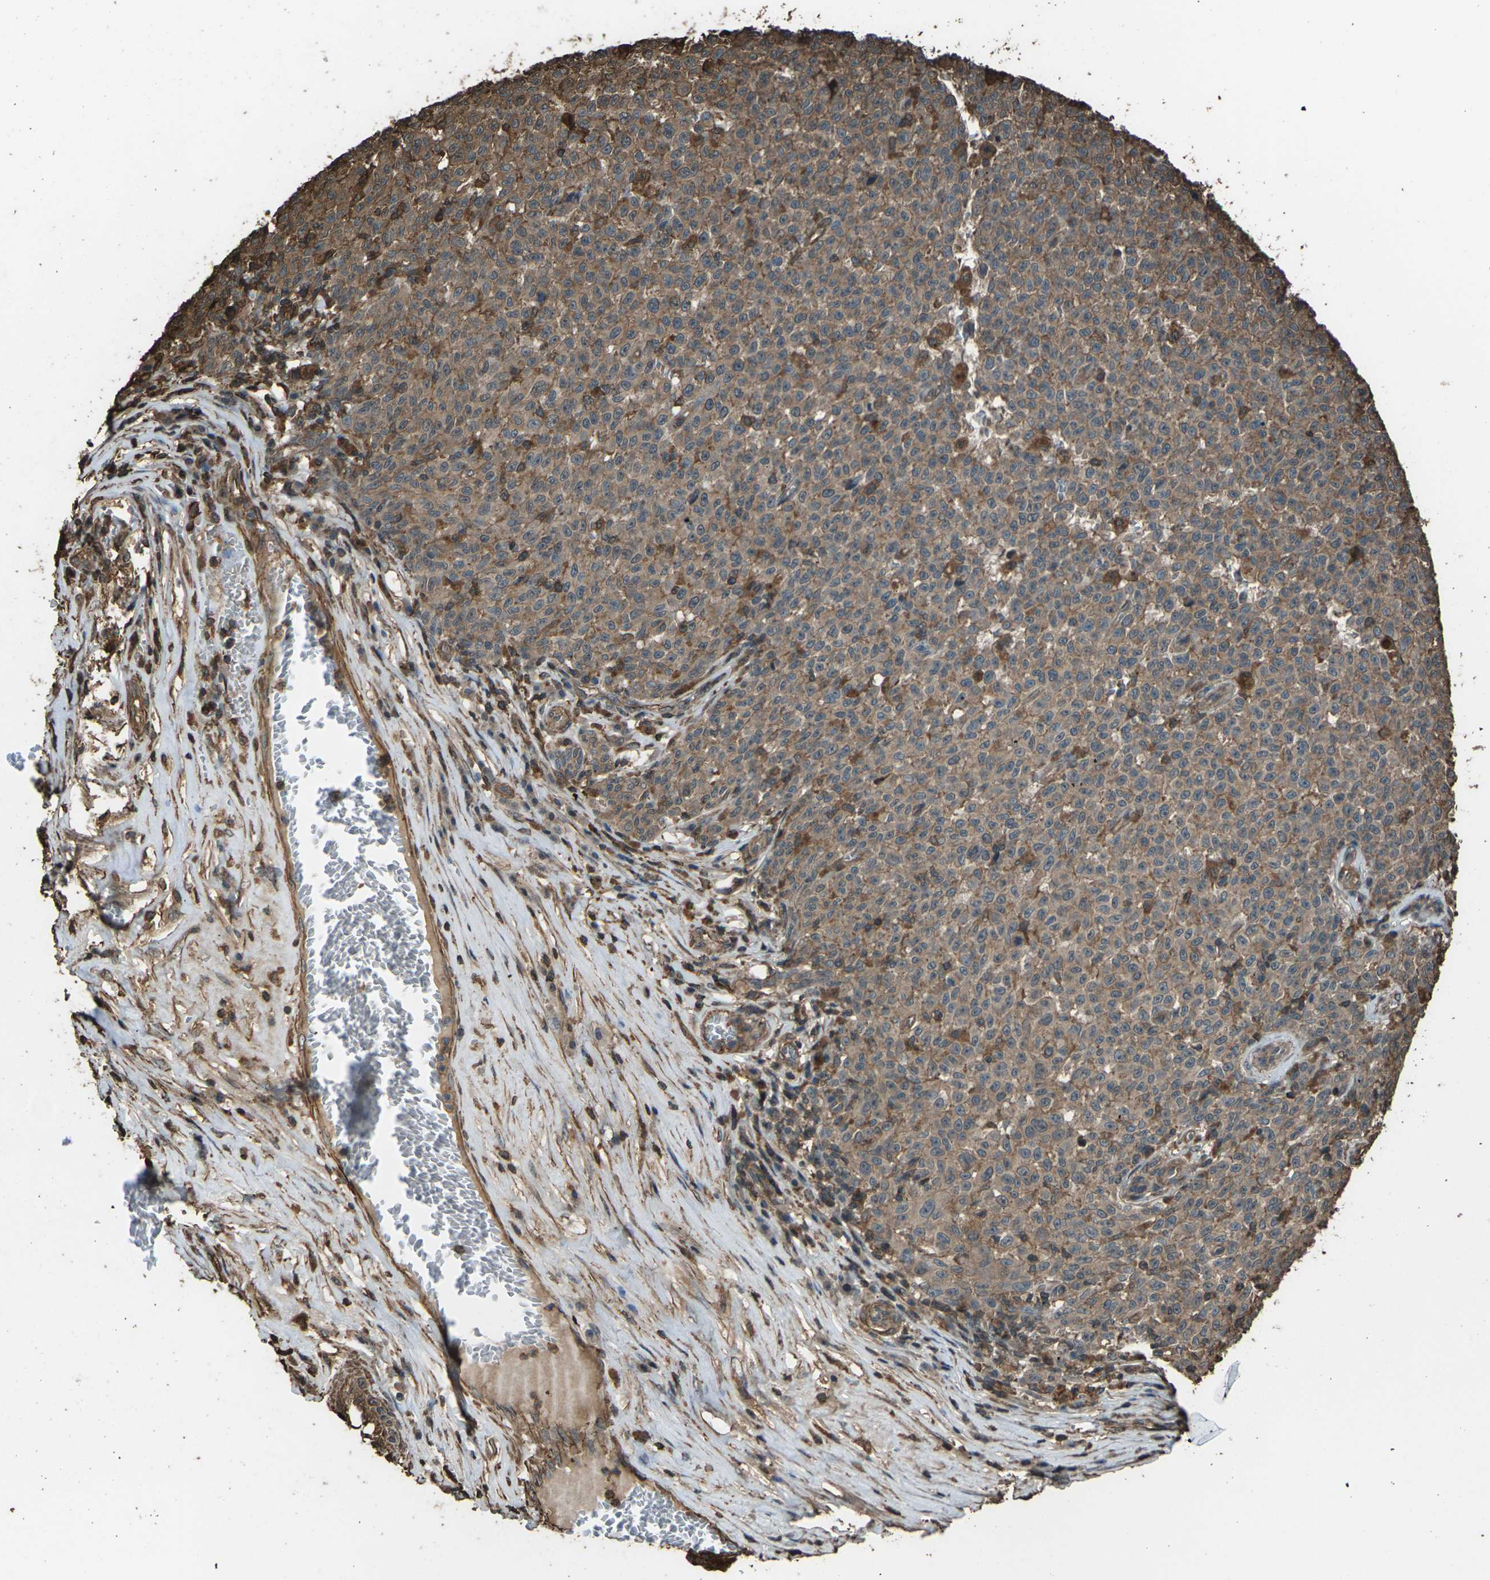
{"staining": {"intensity": "moderate", "quantity": ">75%", "location": "cytoplasmic/membranous"}, "tissue": "melanoma", "cell_type": "Tumor cells", "image_type": "cancer", "snomed": [{"axis": "morphology", "description": "Malignant melanoma, NOS"}, {"axis": "topography", "description": "Skin"}], "caption": "Human malignant melanoma stained with a protein marker demonstrates moderate staining in tumor cells.", "gene": "DHPS", "patient": {"sex": "female", "age": 82}}